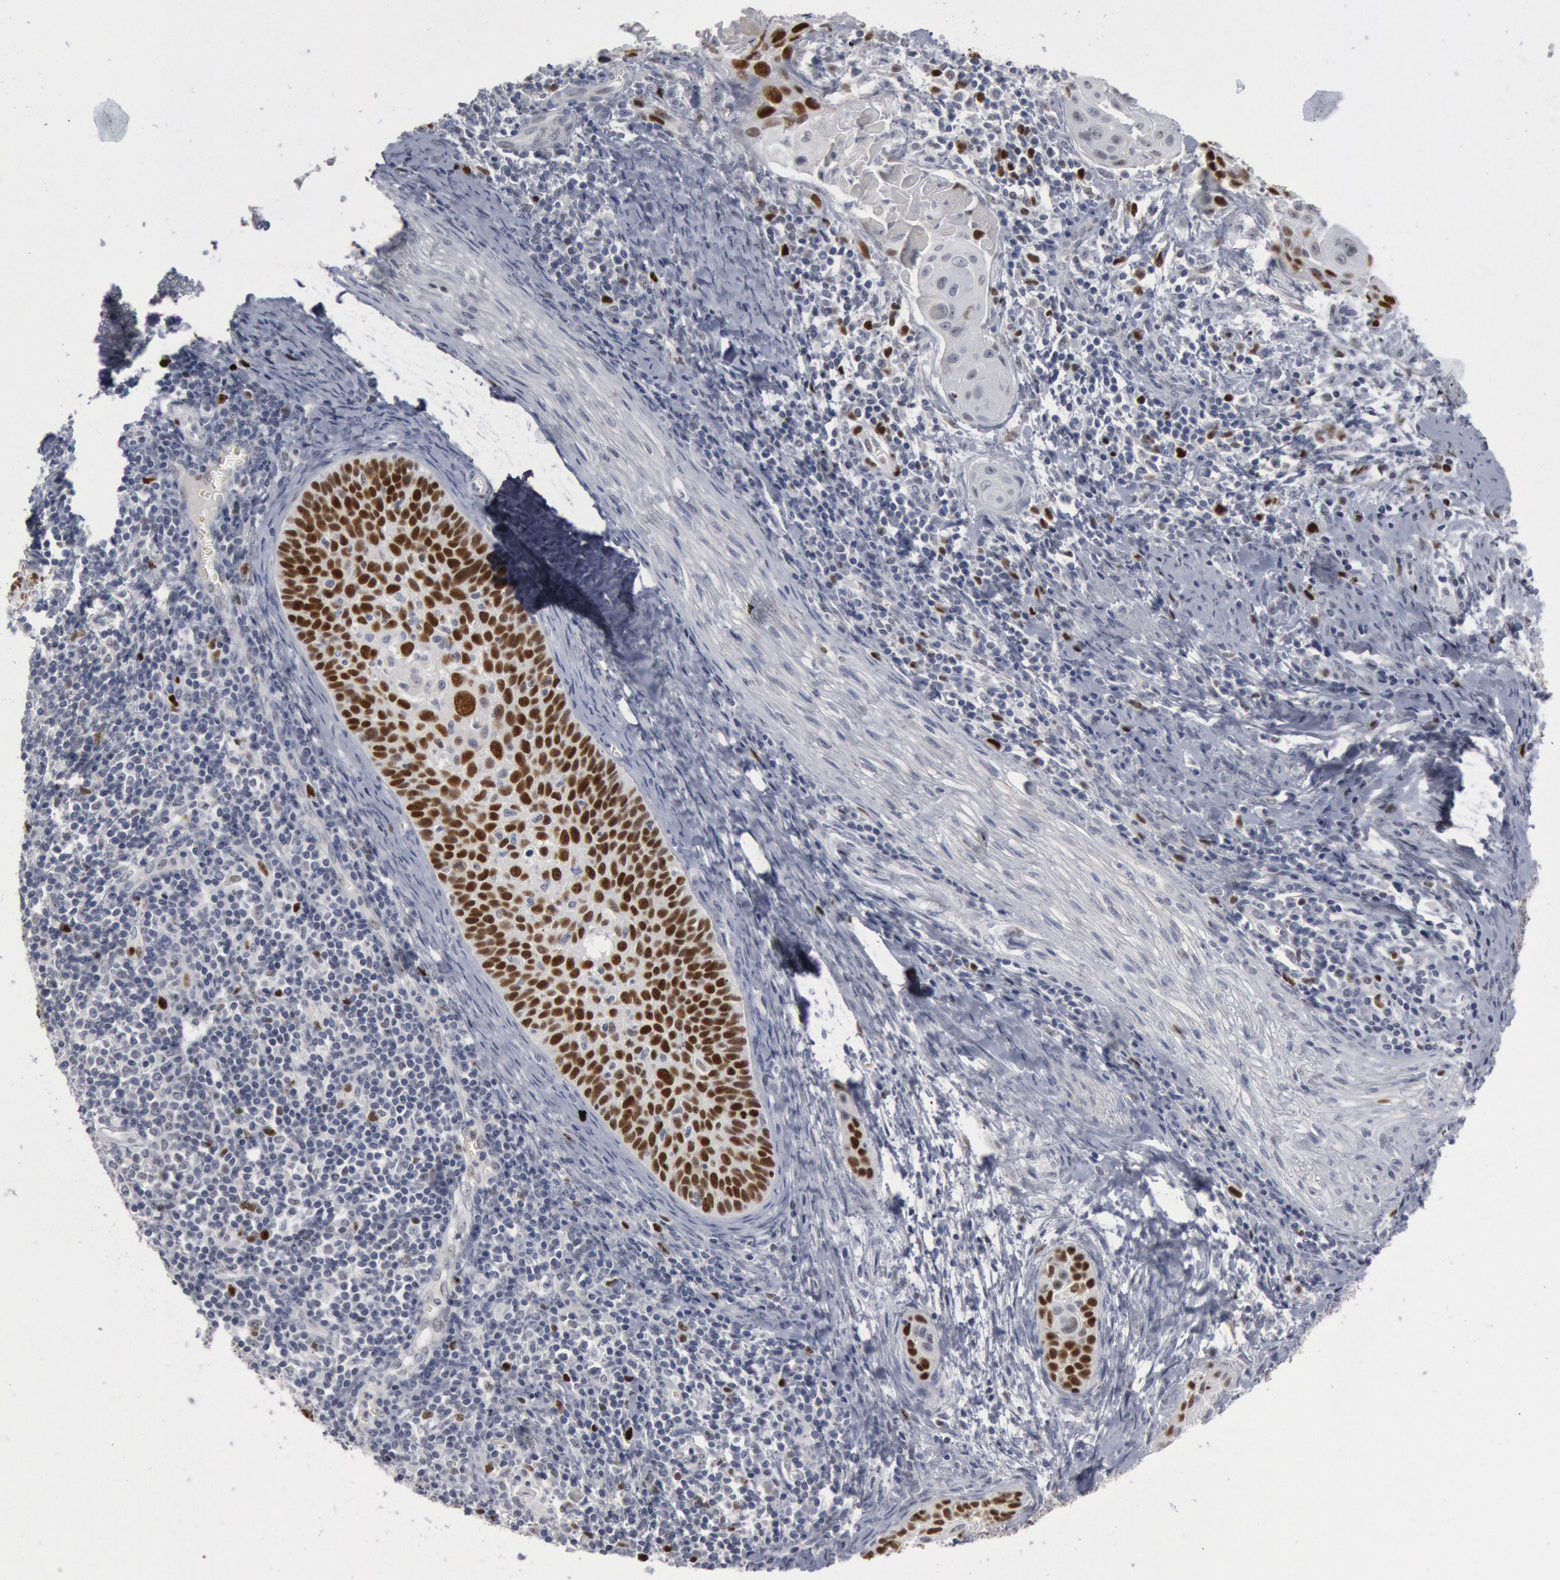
{"staining": {"intensity": "strong", "quantity": ">75%", "location": "nuclear"}, "tissue": "cervical cancer", "cell_type": "Tumor cells", "image_type": "cancer", "snomed": [{"axis": "morphology", "description": "Squamous cell carcinoma, NOS"}, {"axis": "topography", "description": "Cervix"}], "caption": "Strong nuclear expression is appreciated in approximately >75% of tumor cells in cervical cancer.", "gene": "WDHD1", "patient": {"sex": "female", "age": 33}}